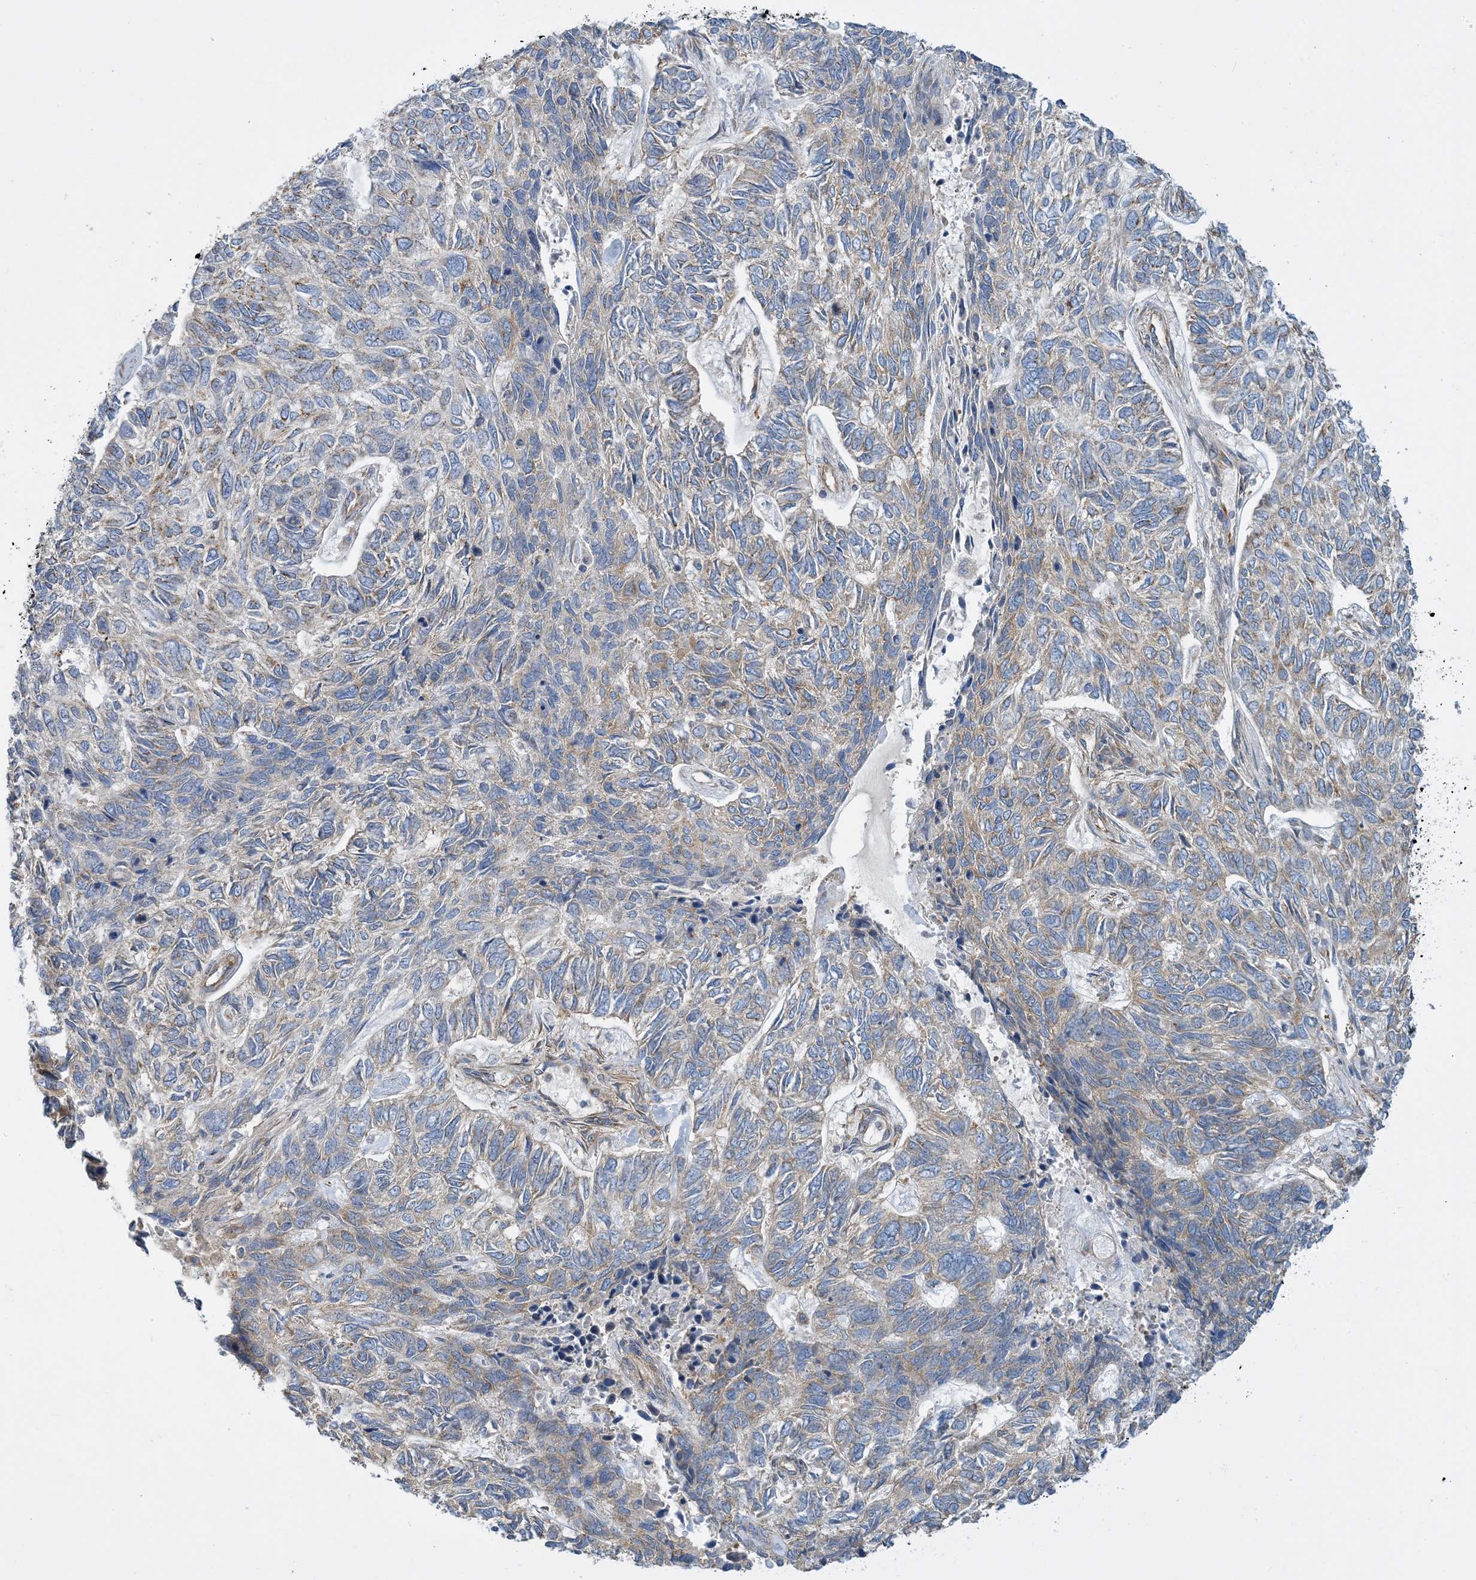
{"staining": {"intensity": "weak", "quantity": "<25%", "location": "cytoplasmic/membranous"}, "tissue": "skin cancer", "cell_type": "Tumor cells", "image_type": "cancer", "snomed": [{"axis": "morphology", "description": "Basal cell carcinoma"}, {"axis": "topography", "description": "Skin"}], "caption": "DAB (3,3'-diaminobenzidine) immunohistochemical staining of skin cancer displays no significant staining in tumor cells. Nuclei are stained in blue.", "gene": "SIDT1", "patient": {"sex": "female", "age": 65}}